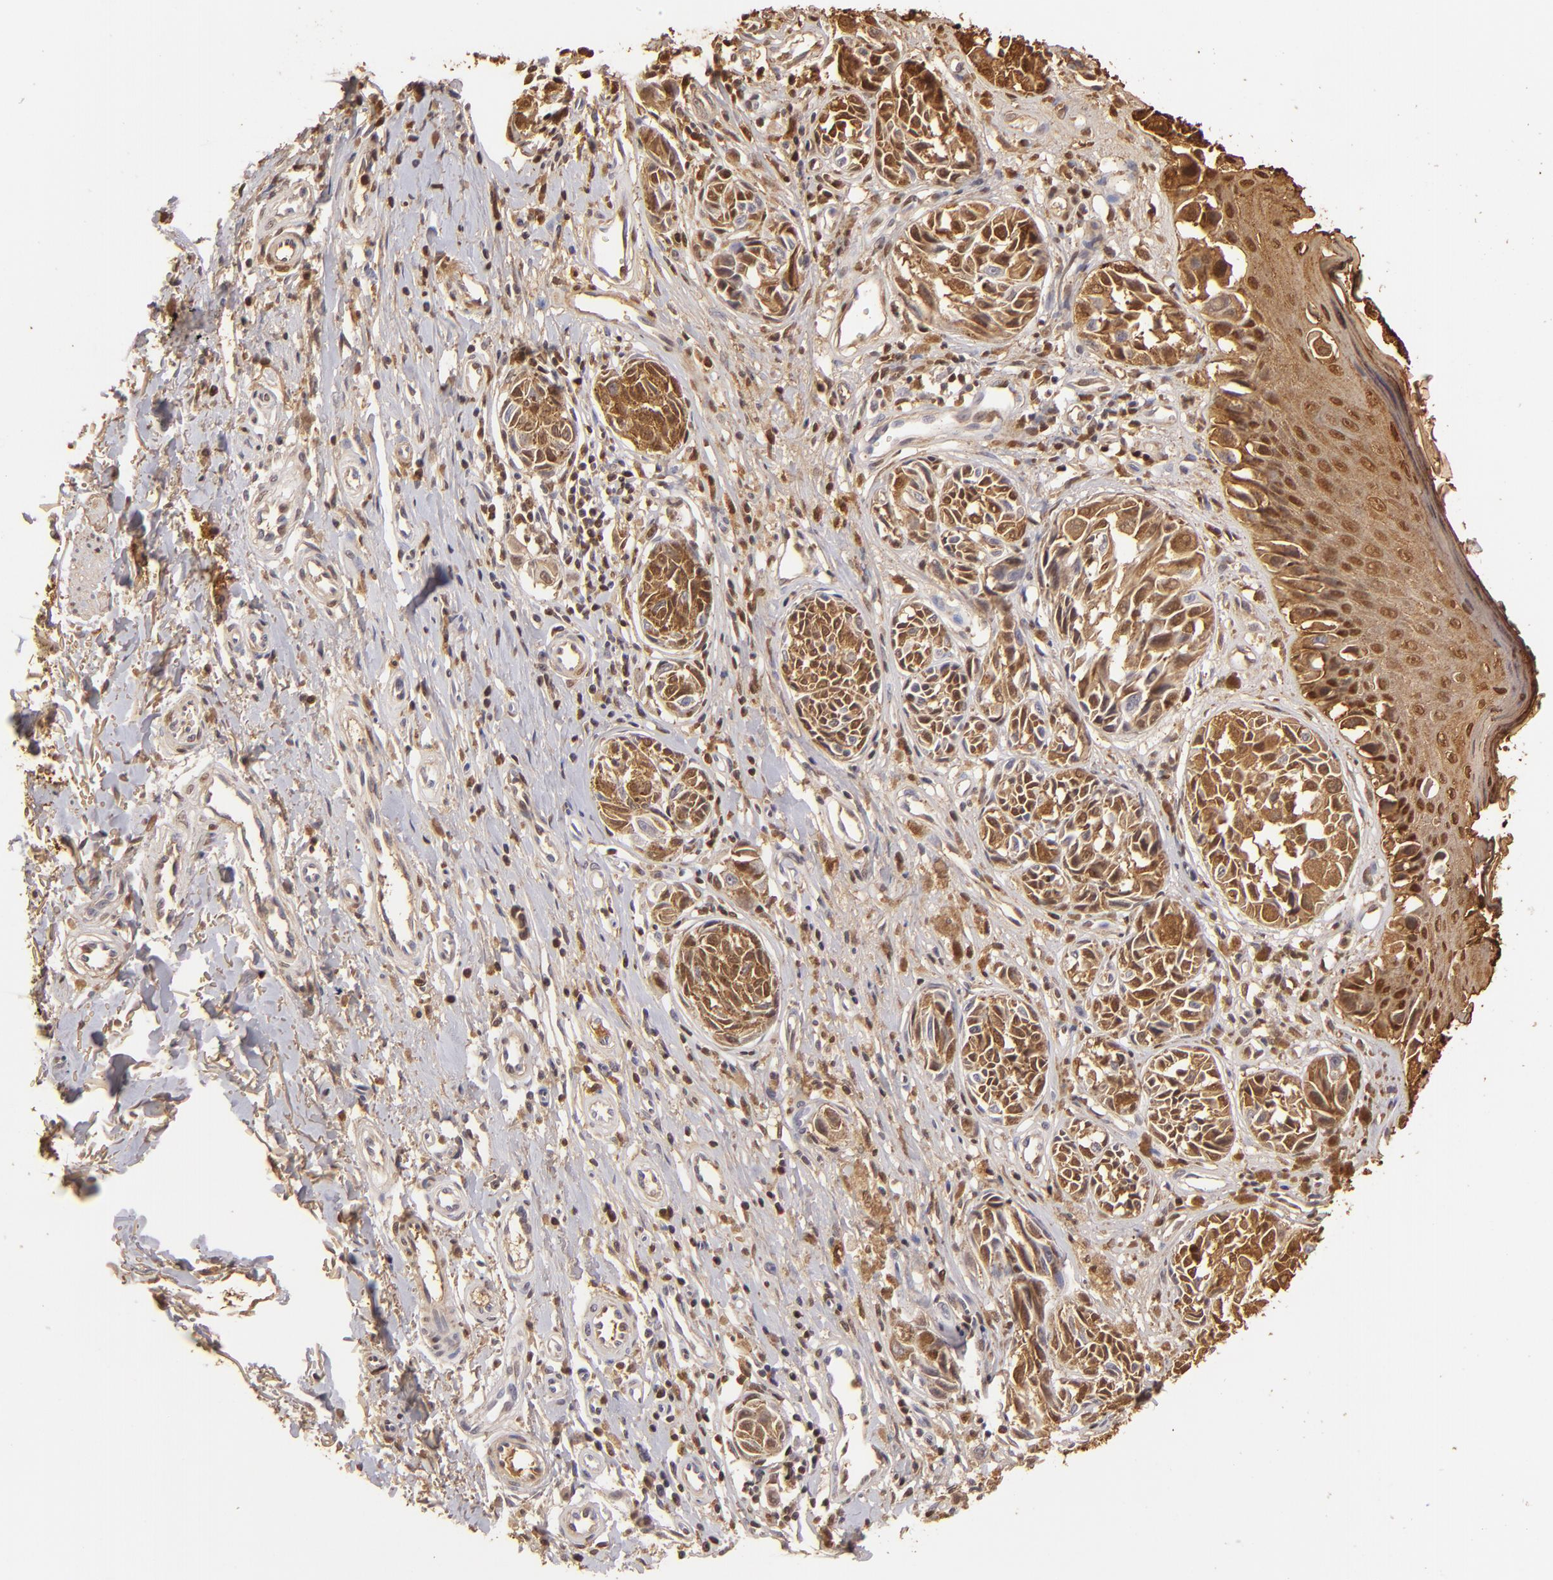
{"staining": {"intensity": "moderate", "quantity": "25%-75%", "location": "cytoplasmic/membranous,nuclear"}, "tissue": "melanoma", "cell_type": "Tumor cells", "image_type": "cancer", "snomed": [{"axis": "morphology", "description": "Malignant melanoma, NOS"}, {"axis": "topography", "description": "Skin"}], "caption": "A high-resolution micrograph shows IHC staining of melanoma, which reveals moderate cytoplasmic/membranous and nuclear staining in about 25%-75% of tumor cells. The protein of interest is stained brown, and the nuclei are stained in blue (DAB (3,3'-diaminobenzidine) IHC with brightfield microscopy, high magnification).", "gene": "S100A2", "patient": {"sex": "male", "age": 67}}